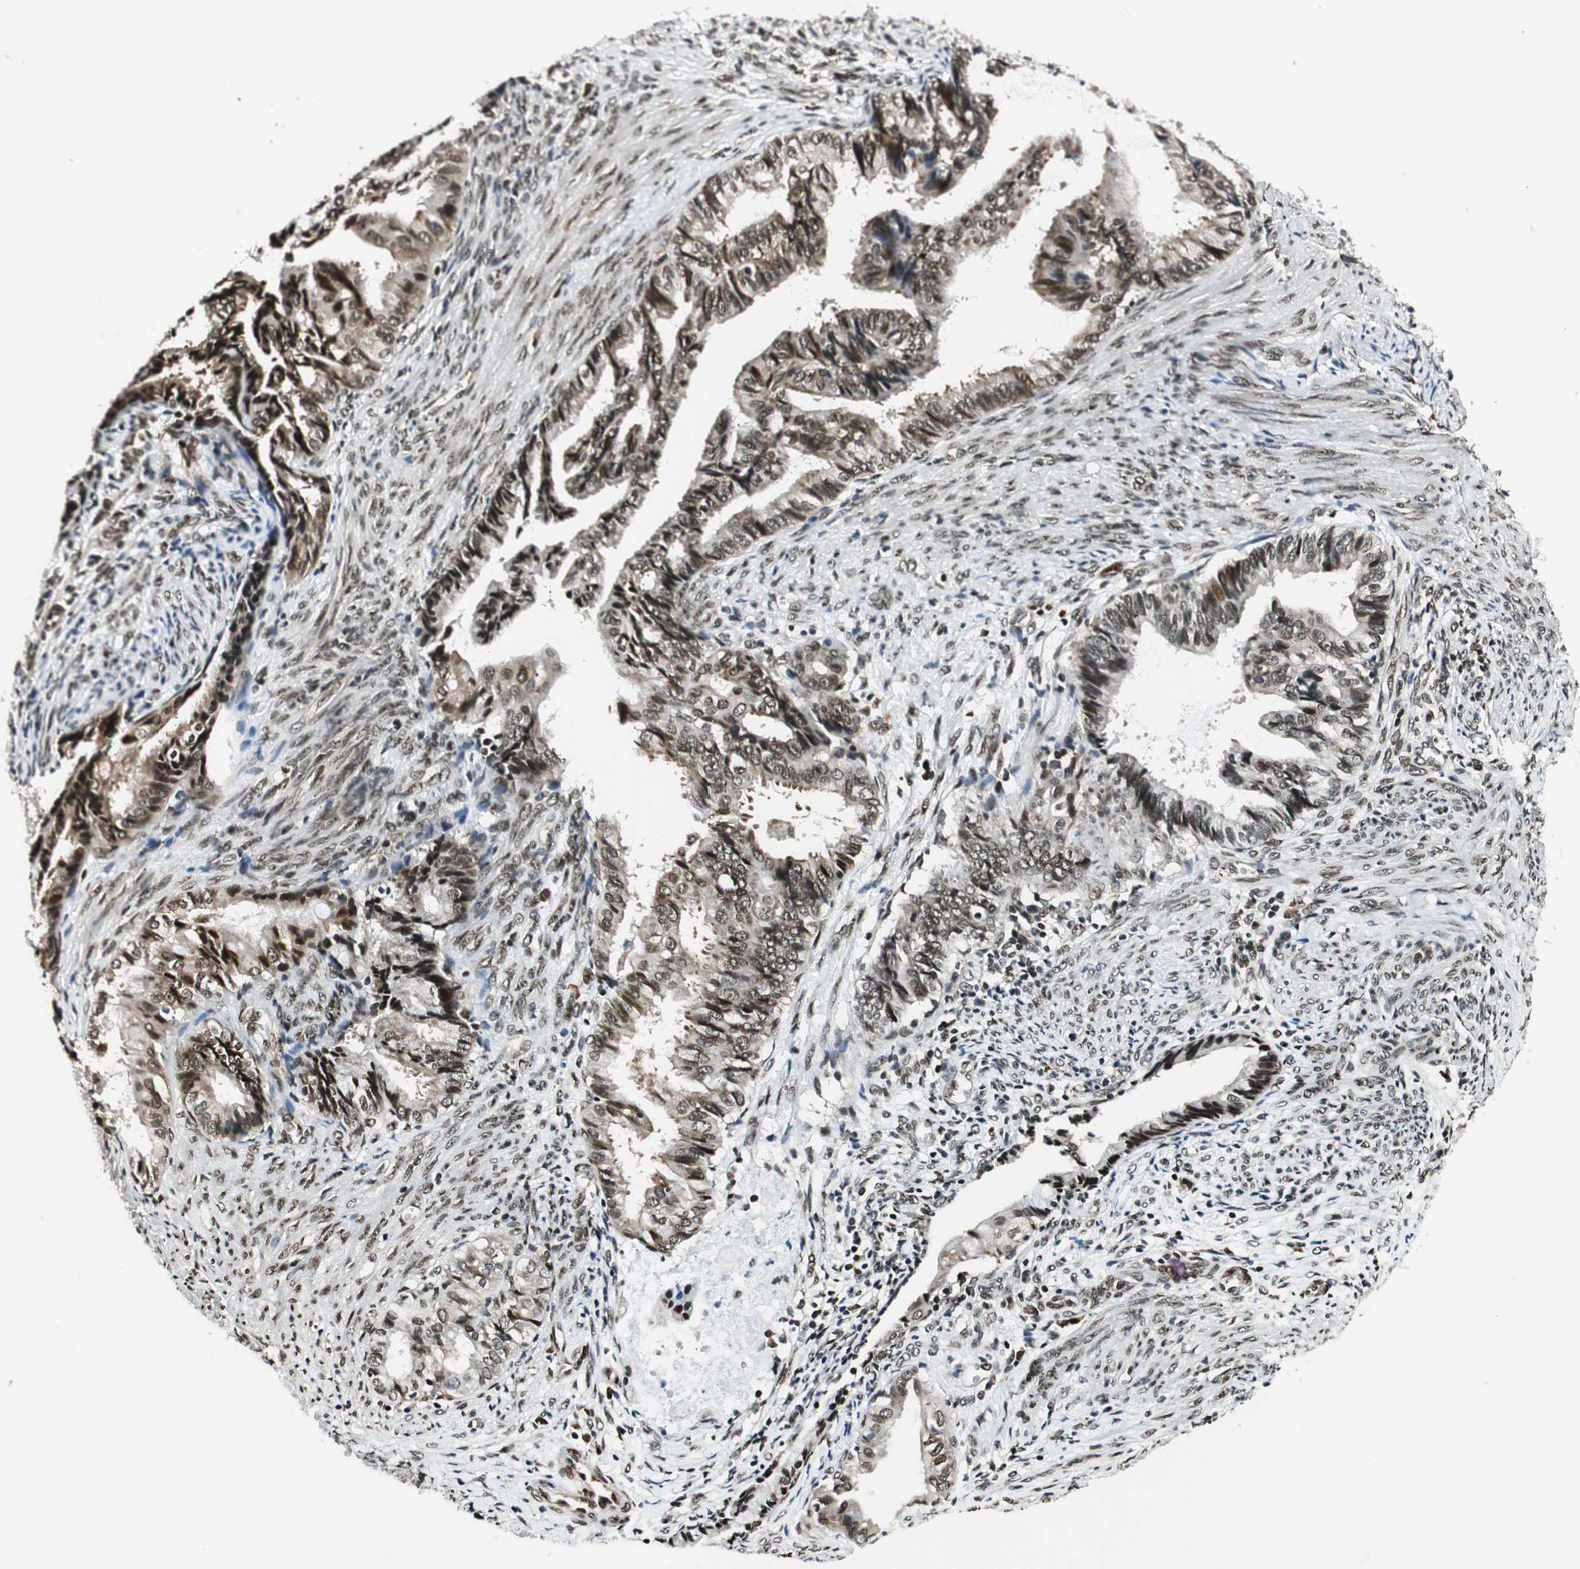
{"staining": {"intensity": "moderate", "quantity": ">75%", "location": "cytoplasmic/membranous,nuclear"}, "tissue": "endometrial cancer", "cell_type": "Tumor cells", "image_type": "cancer", "snomed": [{"axis": "morphology", "description": "Adenocarcinoma, NOS"}, {"axis": "topography", "description": "Endometrium"}], "caption": "Protein expression analysis of endometrial cancer shows moderate cytoplasmic/membranous and nuclear expression in about >75% of tumor cells. The staining is performed using DAB brown chromogen to label protein expression. The nuclei are counter-stained blue using hematoxylin.", "gene": "RING1", "patient": {"sex": "female", "age": 86}}